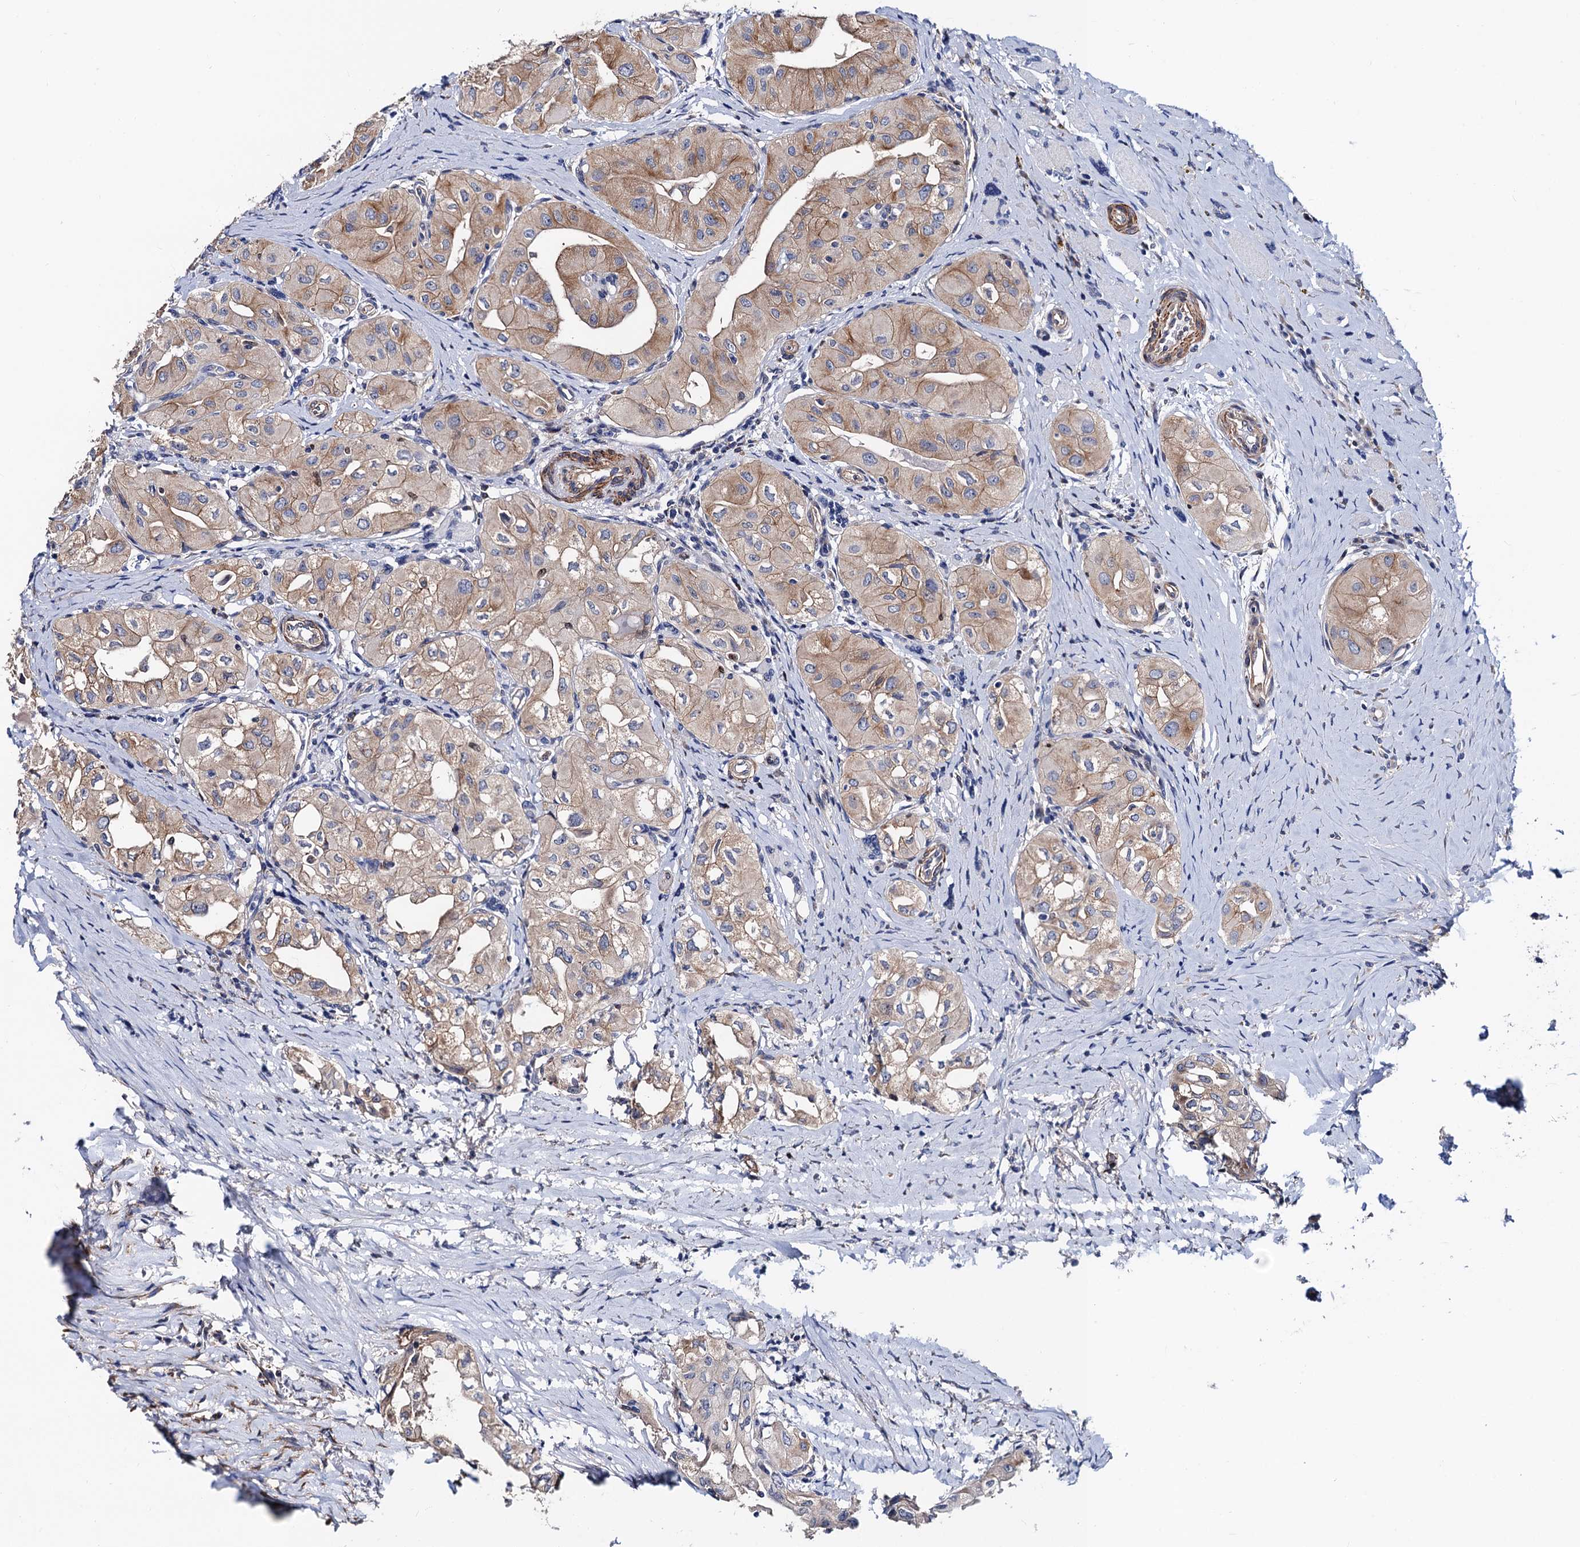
{"staining": {"intensity": "weak", "quantity": ">75%", "location": "cytoplasmic/membranous"}, "tissue": "thyroid cancer", "cell_type": "Tumor cells", "image_type": "cancer", "snomed": [{"axis": "morphology", "description": "Papillary adenocarcinoma, NOS"}, {"axis": "topography", "description": "Thyroid gland"}], "caption": "High-magnification brightfield microscopy of thyroid cancer stained with DAB (3,3'-diaminobenzidine) (brown) and counterstained with hematoxylin (blue). tumor cells exhibit weak cytoplasmic/membranous staining is seen in about>75% of cells.", "gene": "ZDHHC18", "patient": {"sex": "female", "age": 59}}